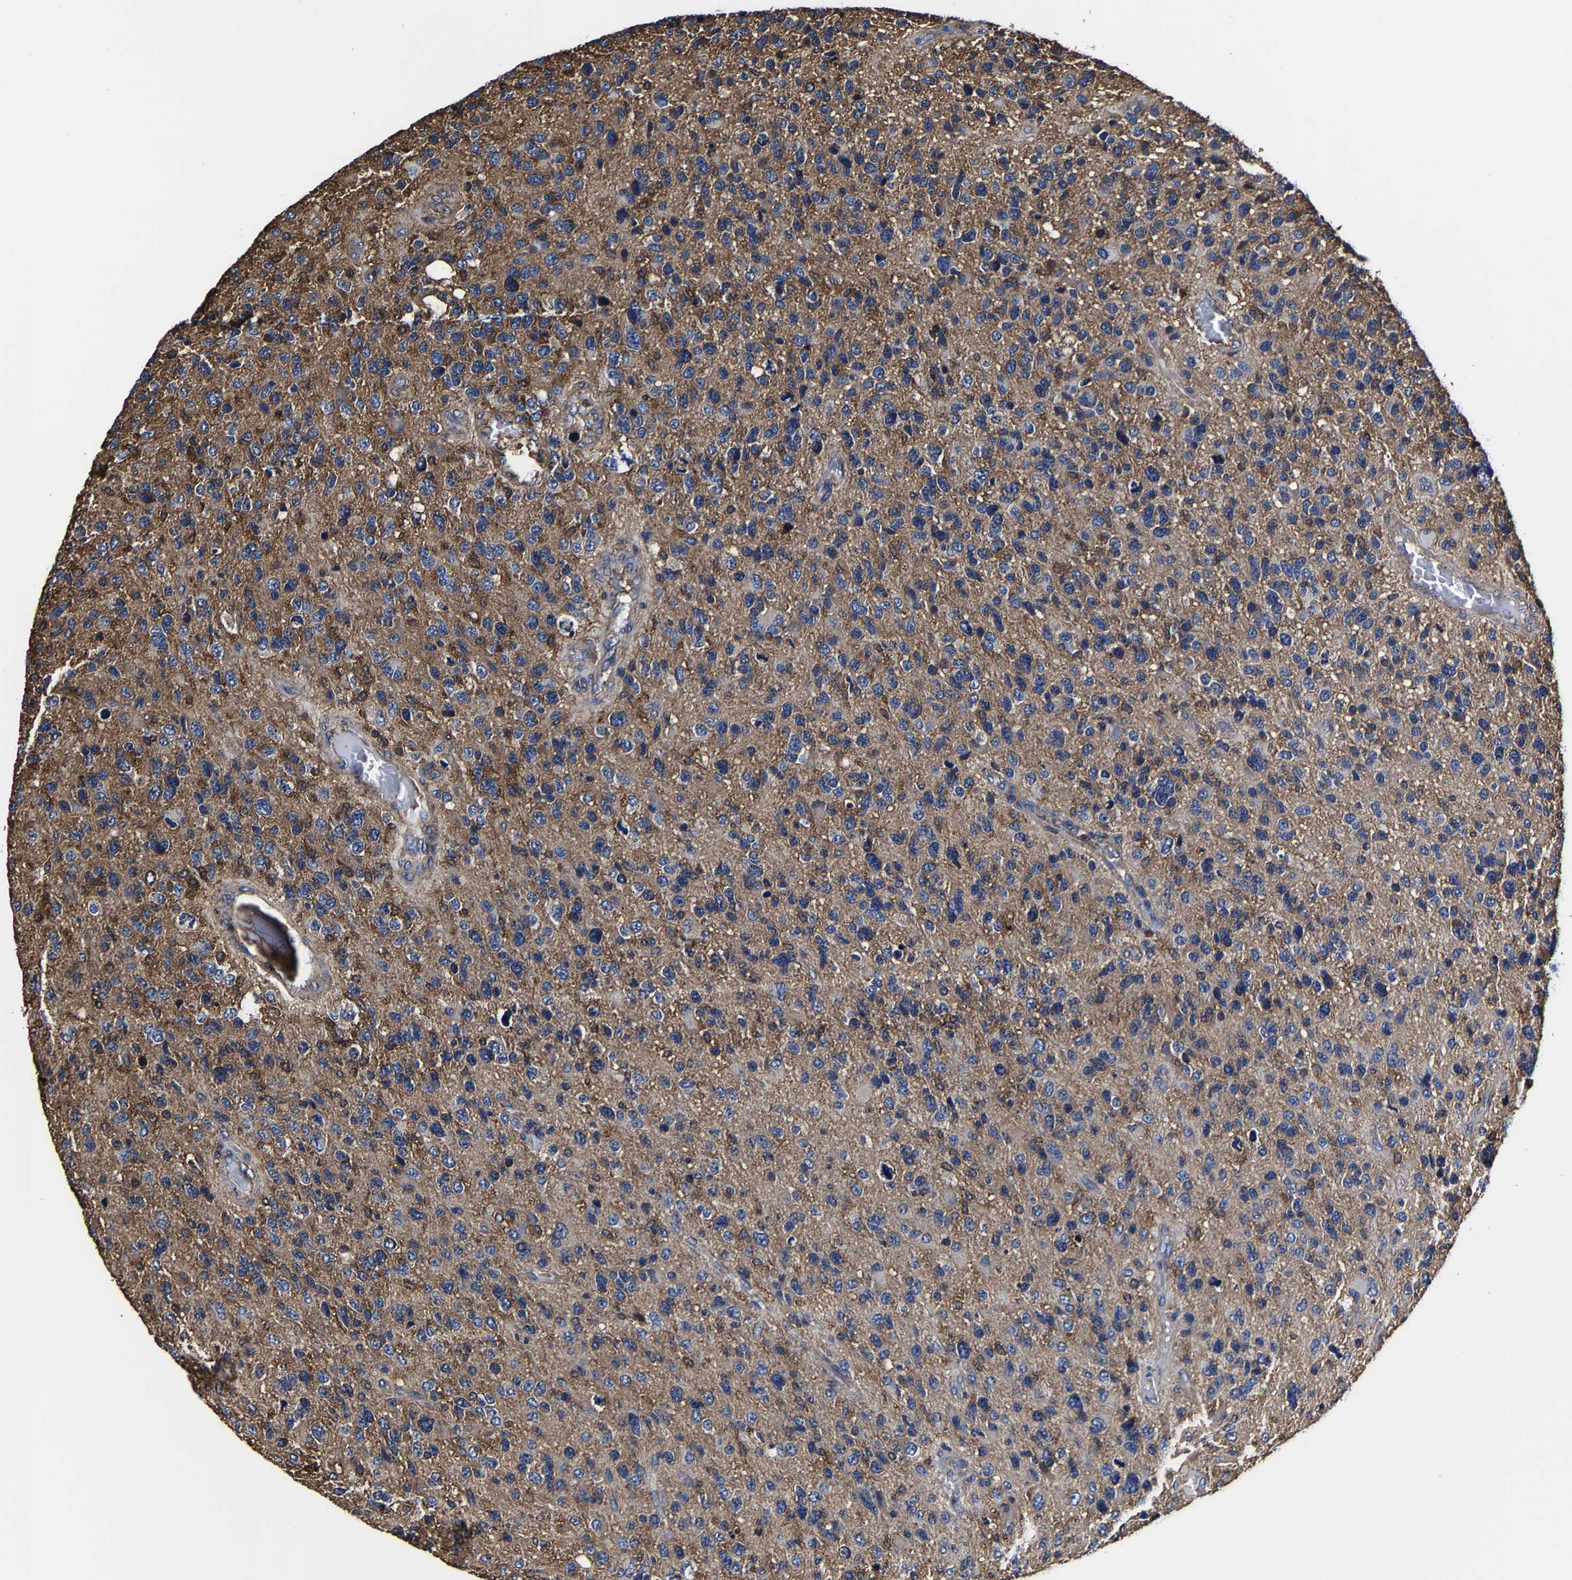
{"staining": {"intensity": "moderate", "quantity": "25%-75%", "location": "cytoplasmic/membranous"}, "tissue": "glioma", "cell_type": "Tumor cells", "image_type": "cancer", "snomed": [{"axis": "morphology", "description": "Glioma, malignant, High grade"}, {"axis": "topography", "description": "Brain"}], "caption": "Immunohistochemistry (IHC) staining of glioma, which displays medium levels of moderate cytoplasmic/membranous staining in approximately 25%-75% of tumor cells indicating moderate cytoplasmic/membranous protein staining. The staining was performed using DAB (3,3'-diaminobenzidine) (brown) for protein detection and nuclei were counterstained in hematoxylin (blue).", "gene": "SSH3", "patient": {"sex": "female", "age": 58}}